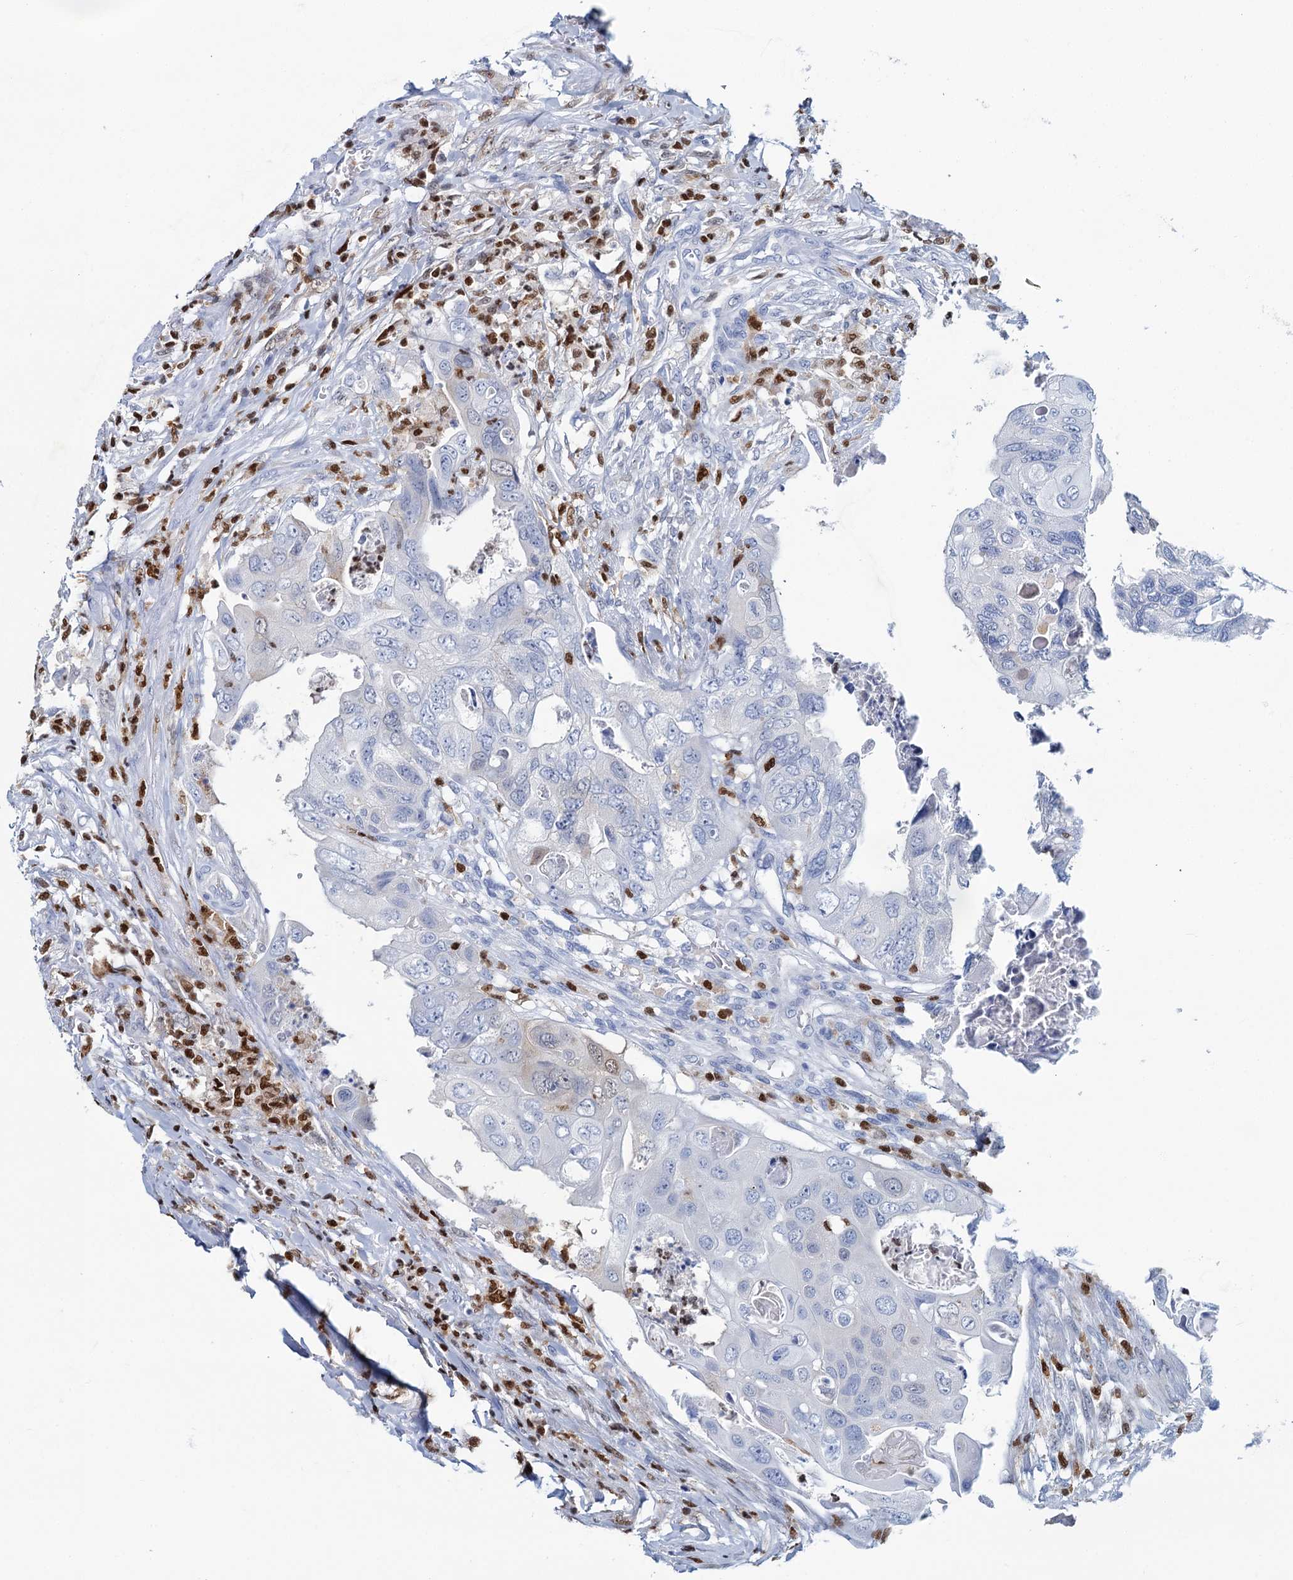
{"staining": {"intensity": "weak", "quantity": "<25%", "location": "nuclear"}, "tissue": "colorectal cancer", "cell_type": "Tumor cells", "image_type": "cancer", "snomed": [{"axis": "morphology", "description": "Adenocarcinoma, NOS"}, {"axis": "topography", "description": "Rectum"}], "caption": "This is an immunohistochemistry histopathology image of human colorectal cancer. There is no positivity in tumor cells.", "gene": "CELF2", "patient": {"sex": "male", "age": 63}}